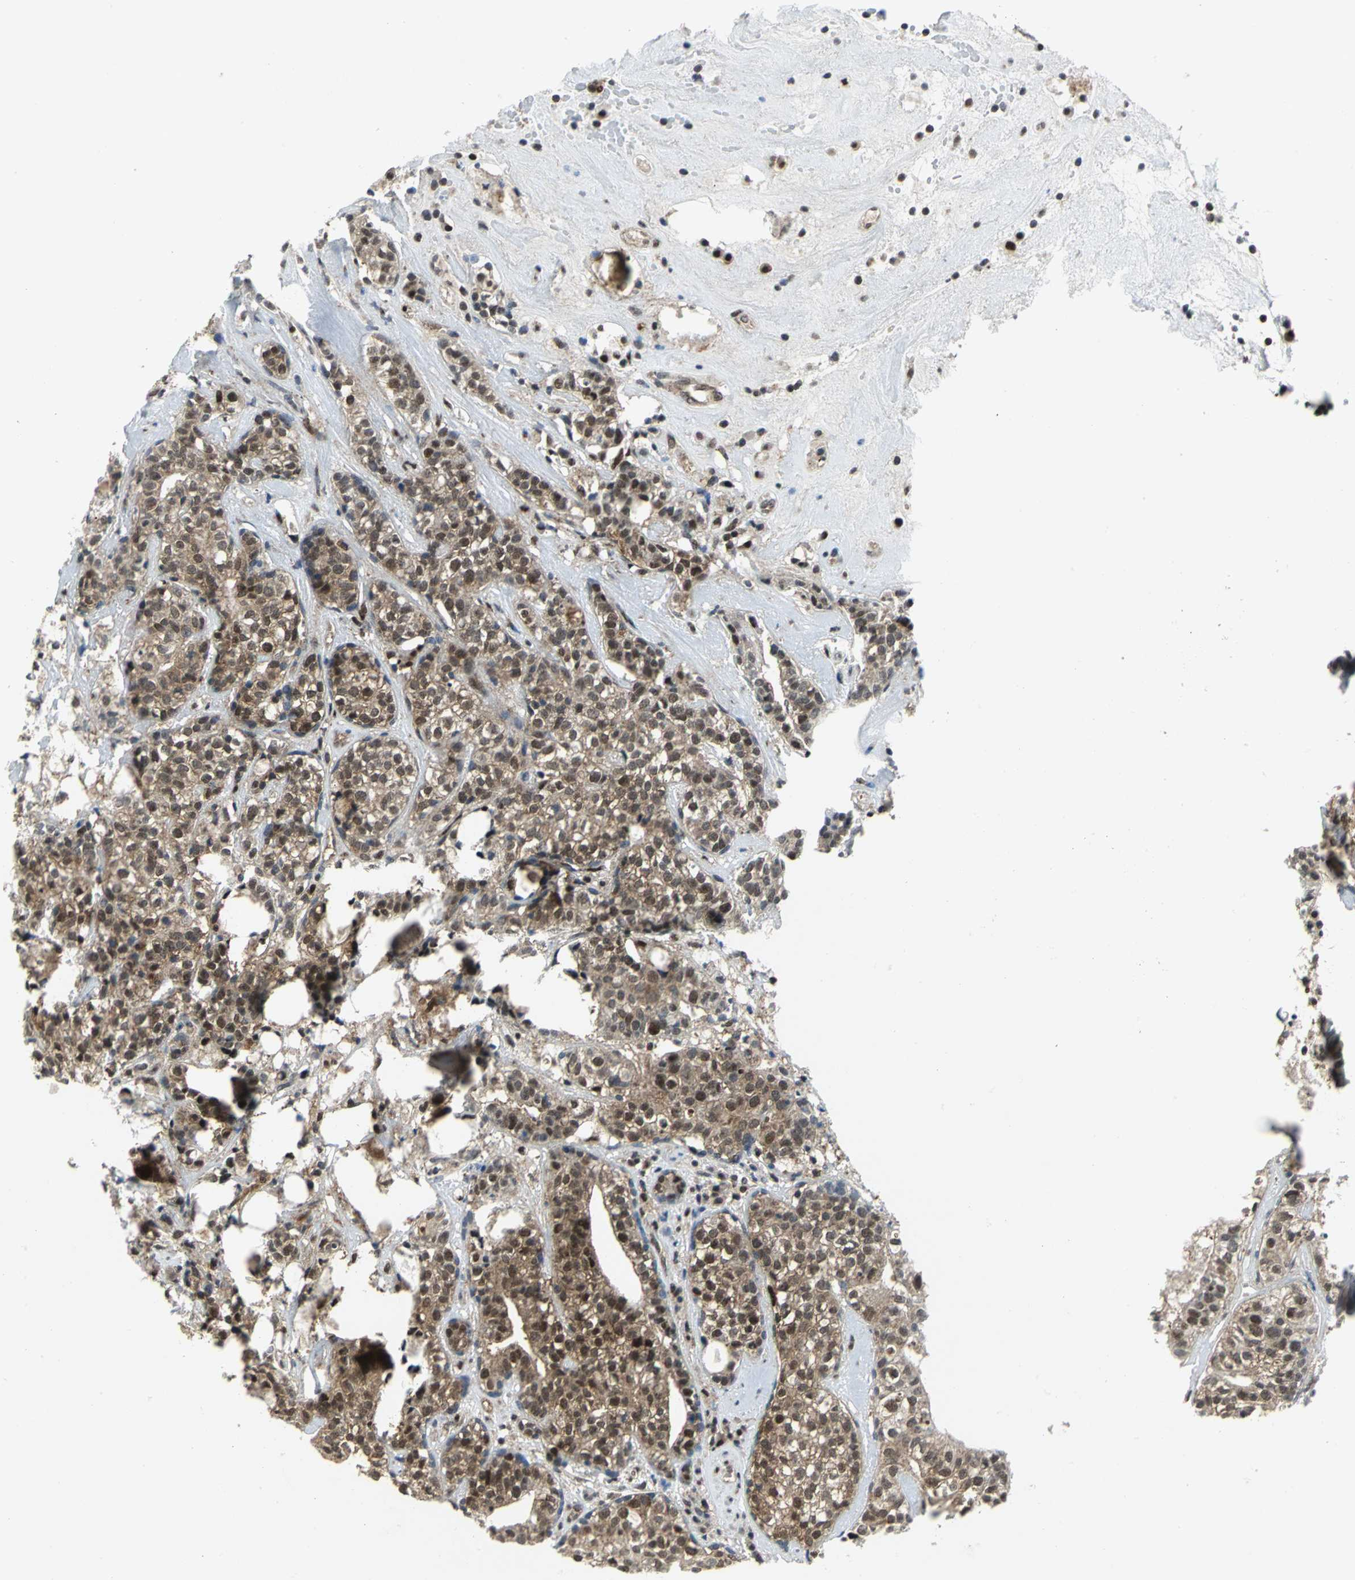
{"staining": {"intensity": "moderate", "quantity": ">75%", "location": "cytoplasmic/membranous,nuclear"}, "tissue": "head and neck cancer", "cell_type": "Tumor cells", "image_type": "cancer", "snomed": [{"axis": "morphology", "description": "Adenocarcinoma, NOS"}, {"axis": "topography", "description": "Salivary gland"}, {"axis": "topography", "description": "Head-Neck"}], "caption": "DAB immunohistochemical staining of human head and neck cancer displays moderate cytoplasmic/membranous and nuclear protein staining in about >75% of tumor cells.", "gene": "PSMA4", "patient": {"sex": "female", "age": 65}}